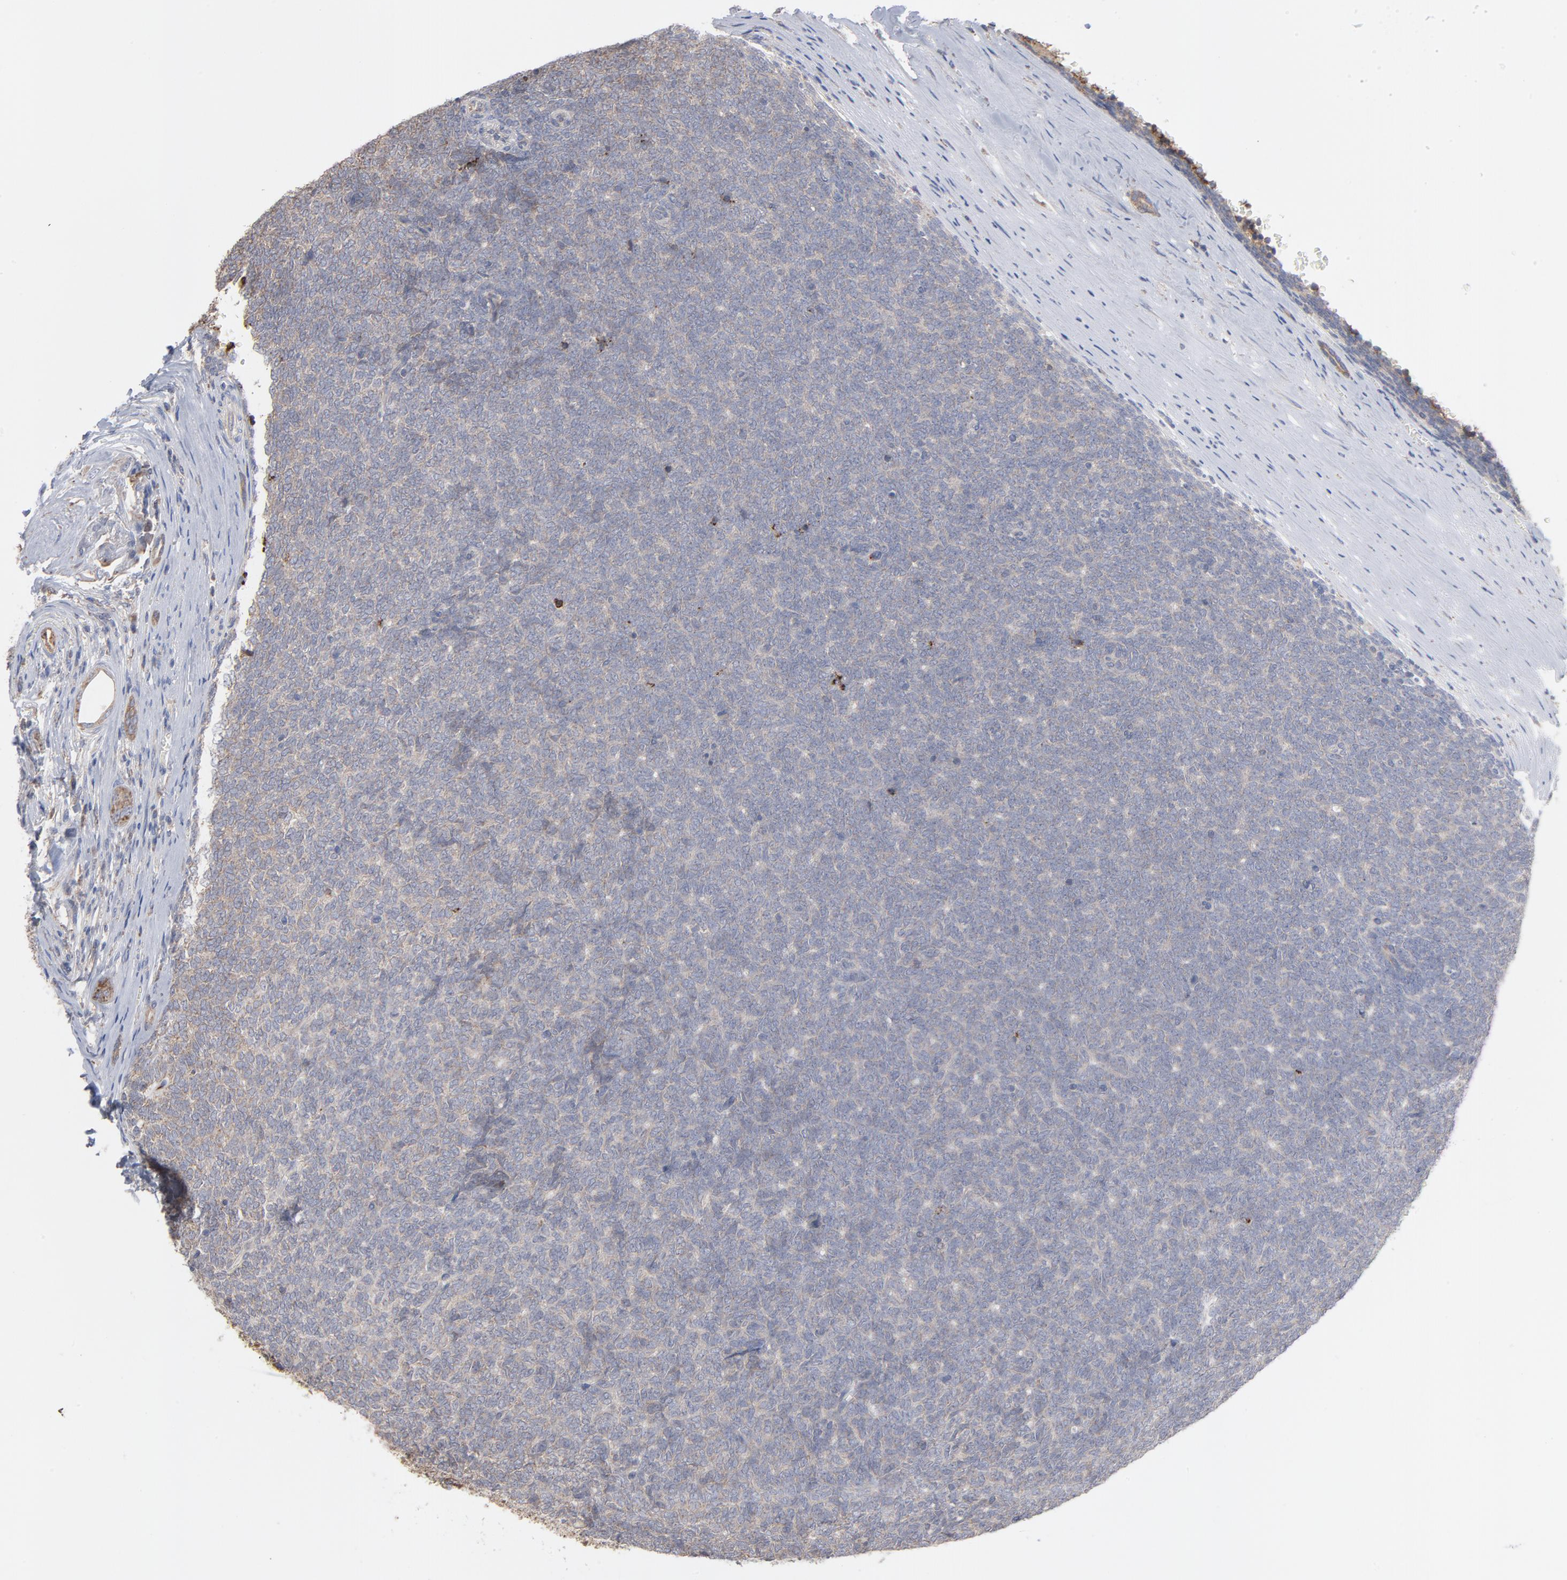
{"staining": {"intensity": "weak", "quantity": ">75%", "location": "cytoplasmic/membranous"}, "tissue": "renal cancer", "cell_type": "Tumor cells", "image_type": "cancer", "snomed": [{"axis": "morphology", "description": "Neoplasm, malignant, NOS"}, {"axis": "topography", "description": "Kidney"}], "caption": "There is low levels of weak cytoplasmic/membranous positivity in tumor cells of renal cancer, as demonstrated by immunohistochemical staining (brown color).", "gene": "PPFIBP2", "patient": {"sex": "male", "age": 28}}